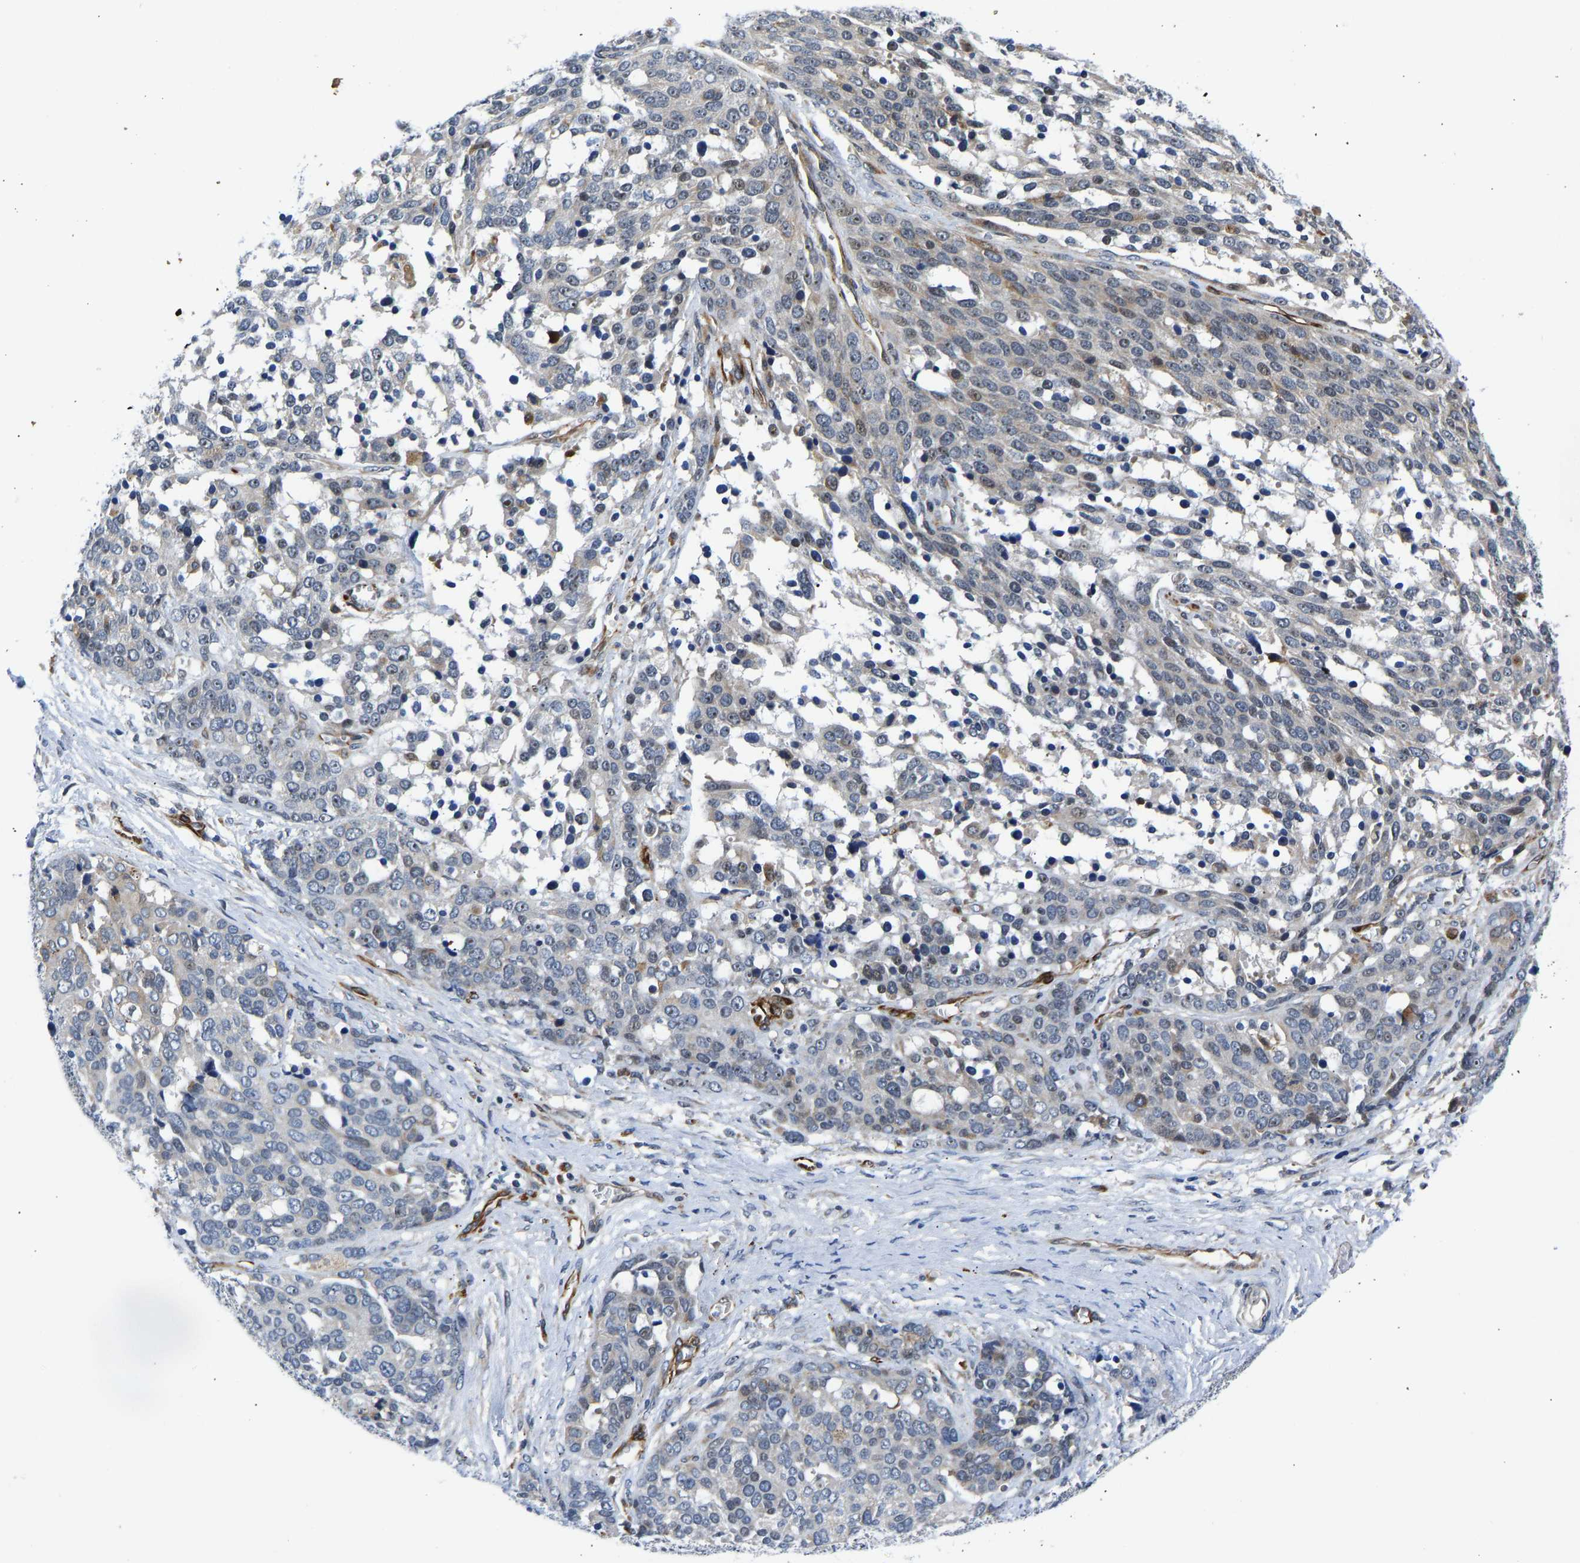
{"staining": {"intensity": "weak", "quantity": "<25%", "location": "cytoplasmic/membranous,nuclear"}, "tissue": "ovarian cancer", "cell_type": "Tumor cells", "image_type": "cancer", "snomed": [{"axis": "morphology", "description": "Cystadenocarcinoma, serous, NOS"}, {"axis": "topography", "description": "Ovary"}], "caption": "High power microscopy photomicrograph of an IHC histopathology image of serous cystadenocarcinoma (ovarian), revealing no significant positivity in tumor cells.", "gene": "RESF1", "patient": {"sex": "female", "age": 44}}